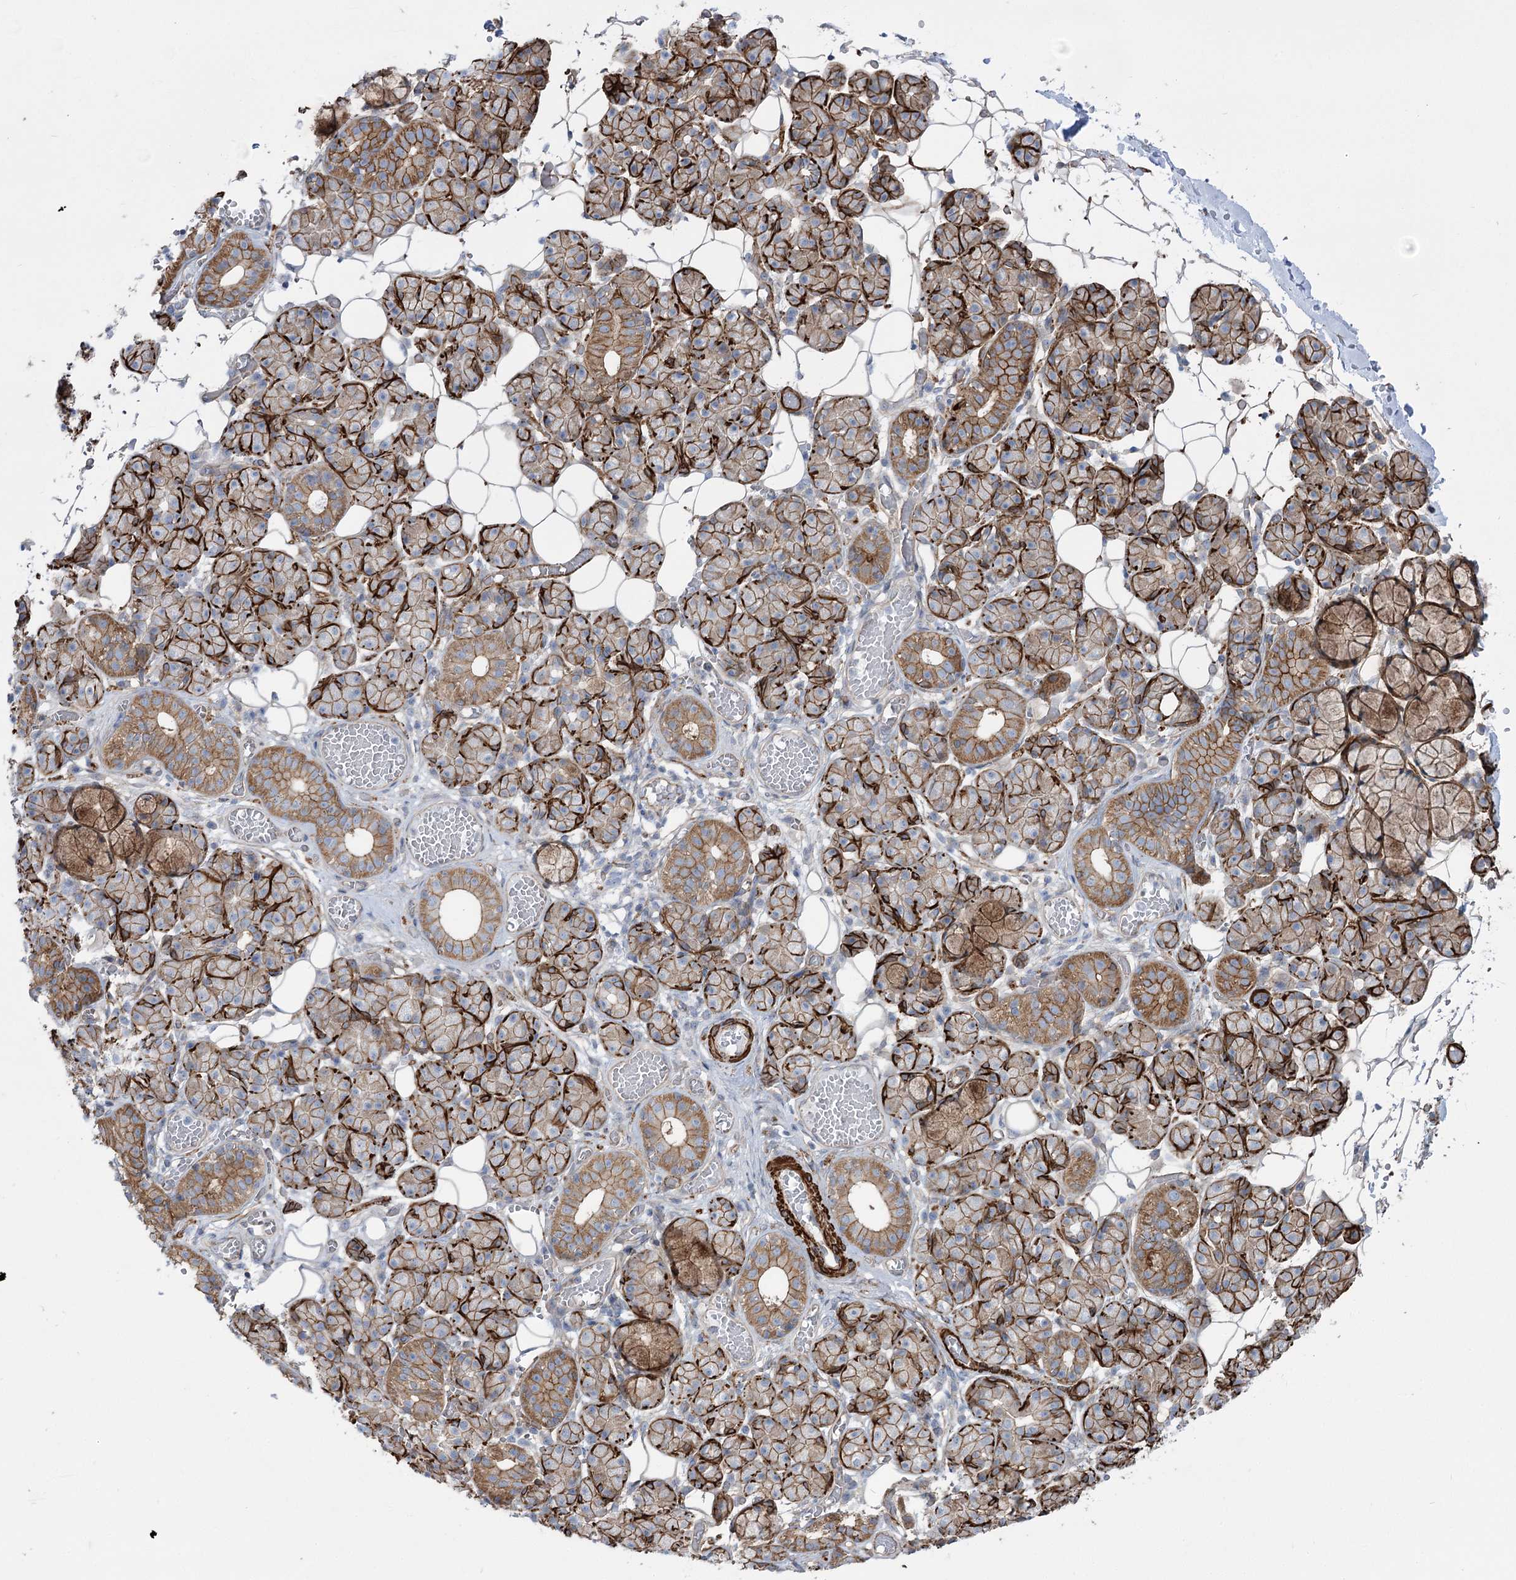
{"staining": {"intensity": "moderate", "quantity": ">75%", "location": "cytoplasmic/membranous"}, "tissue": "salivary gland", "cell_type": "Glandular cells", "image_type": "normal", "snomed": [{"axis": "morphology", "description": "Normal tissue, NOS"}, {"axis": "topography", "description": "Salivary gland"}], "caption": "About >75% of glandular cells in benign human salivary gland reveal moderate cytoplasmic/membranous protein staining as visualized by brown immunohistochemical staining.", "gene": "PLEKHA5", "patient": {"sex": "male", "age": 63}}